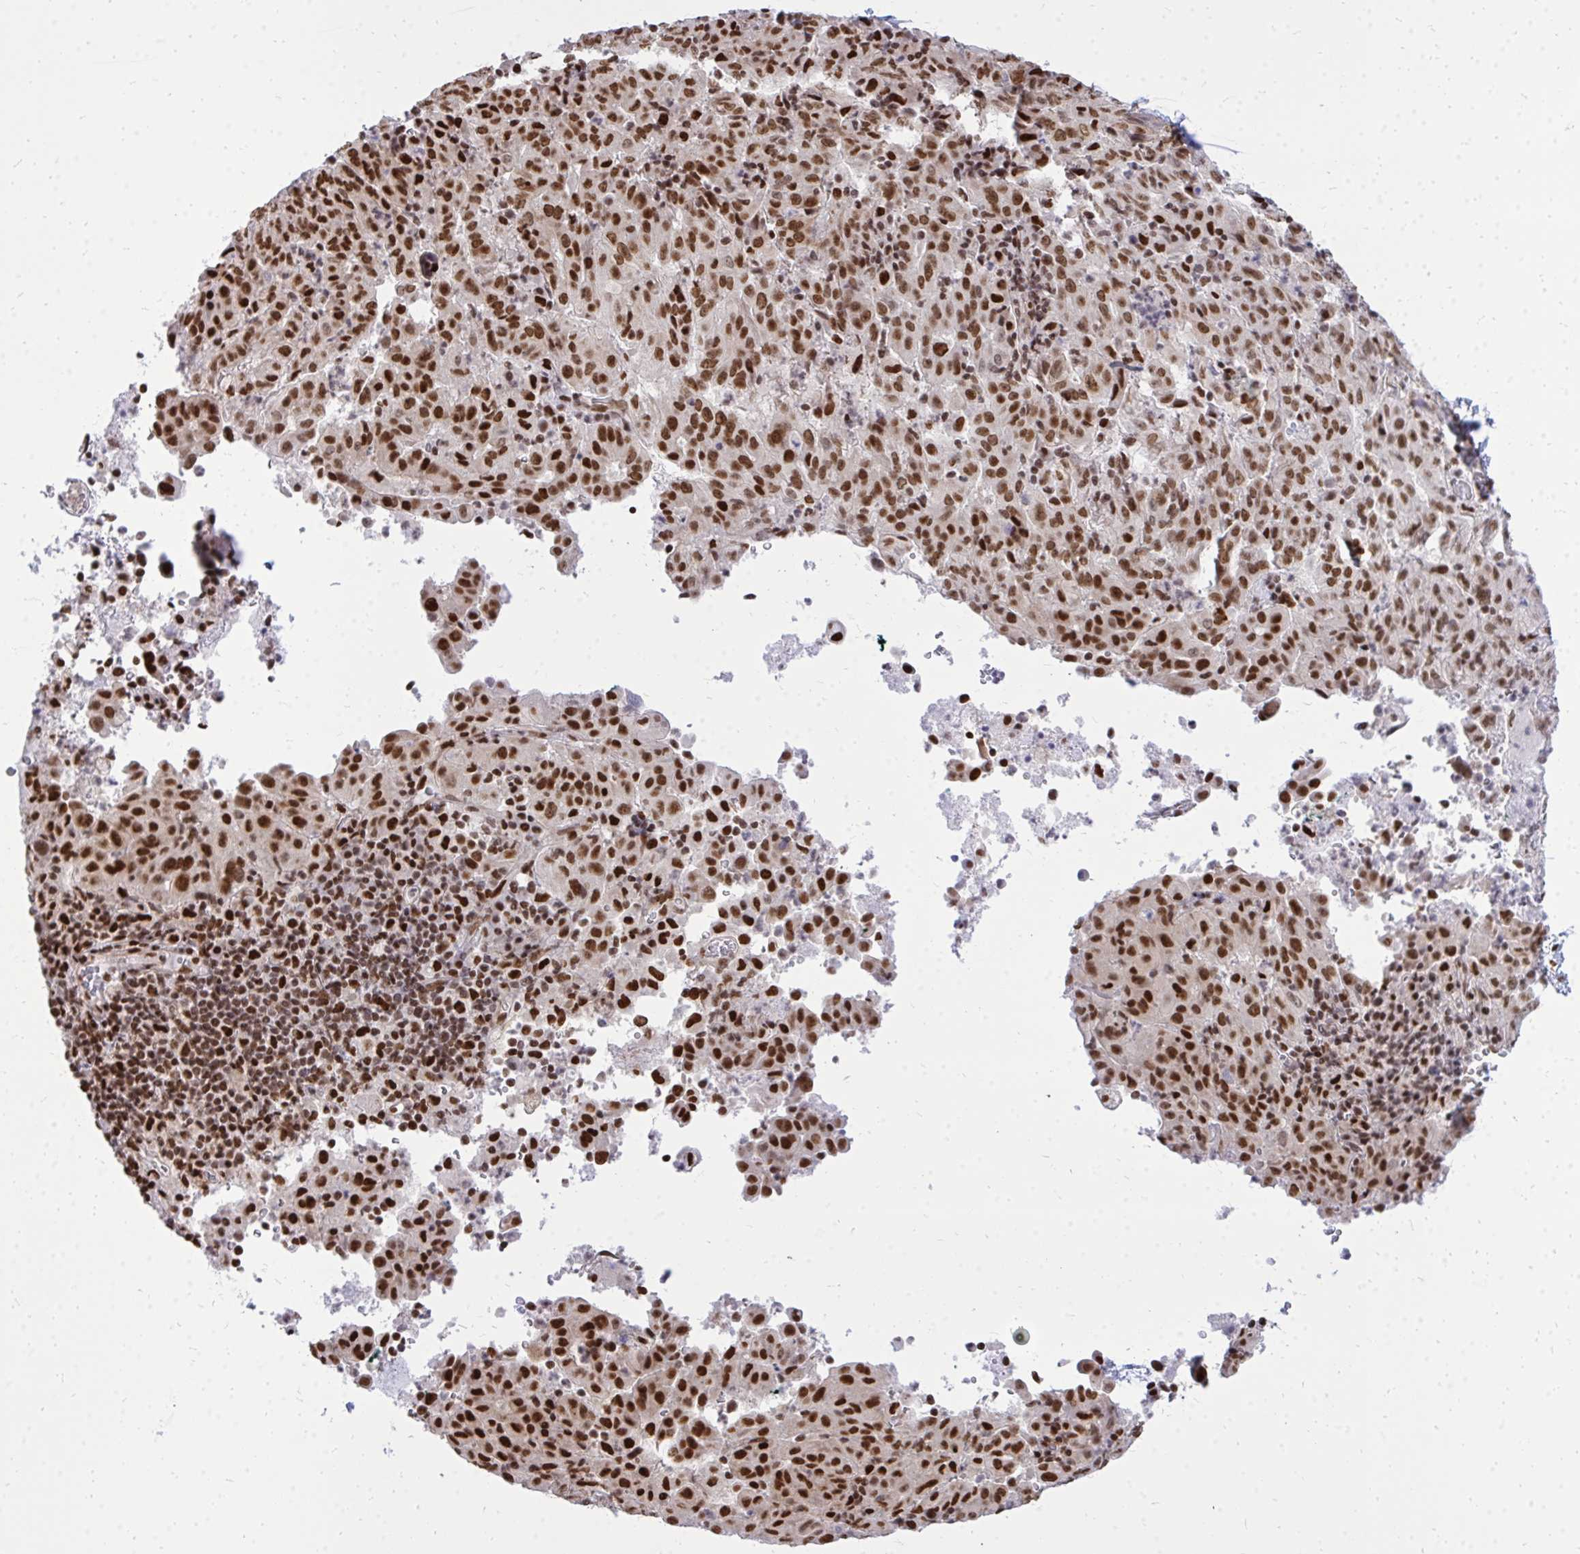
{"staining": {"intensity": "strong", "quantity": ">75%", "location": "nuclear"}, "tissue": "pancreatic cancer", "cell_type": "Tumor cells", "image_type": "cancer", "snomed": [{"axis": "morphology", "description": "Adenocarcinoma, NOS"}, {"axis": "topography", "description": "Pancreas"}], "caption": "About >75% of tumor cells in pancreatic cancer show strong nuclear protein expression as visualized by brown immunohistochemical staining.", "gene": "TBL1Y", "patient": {"sex": "male", "age": 63}}